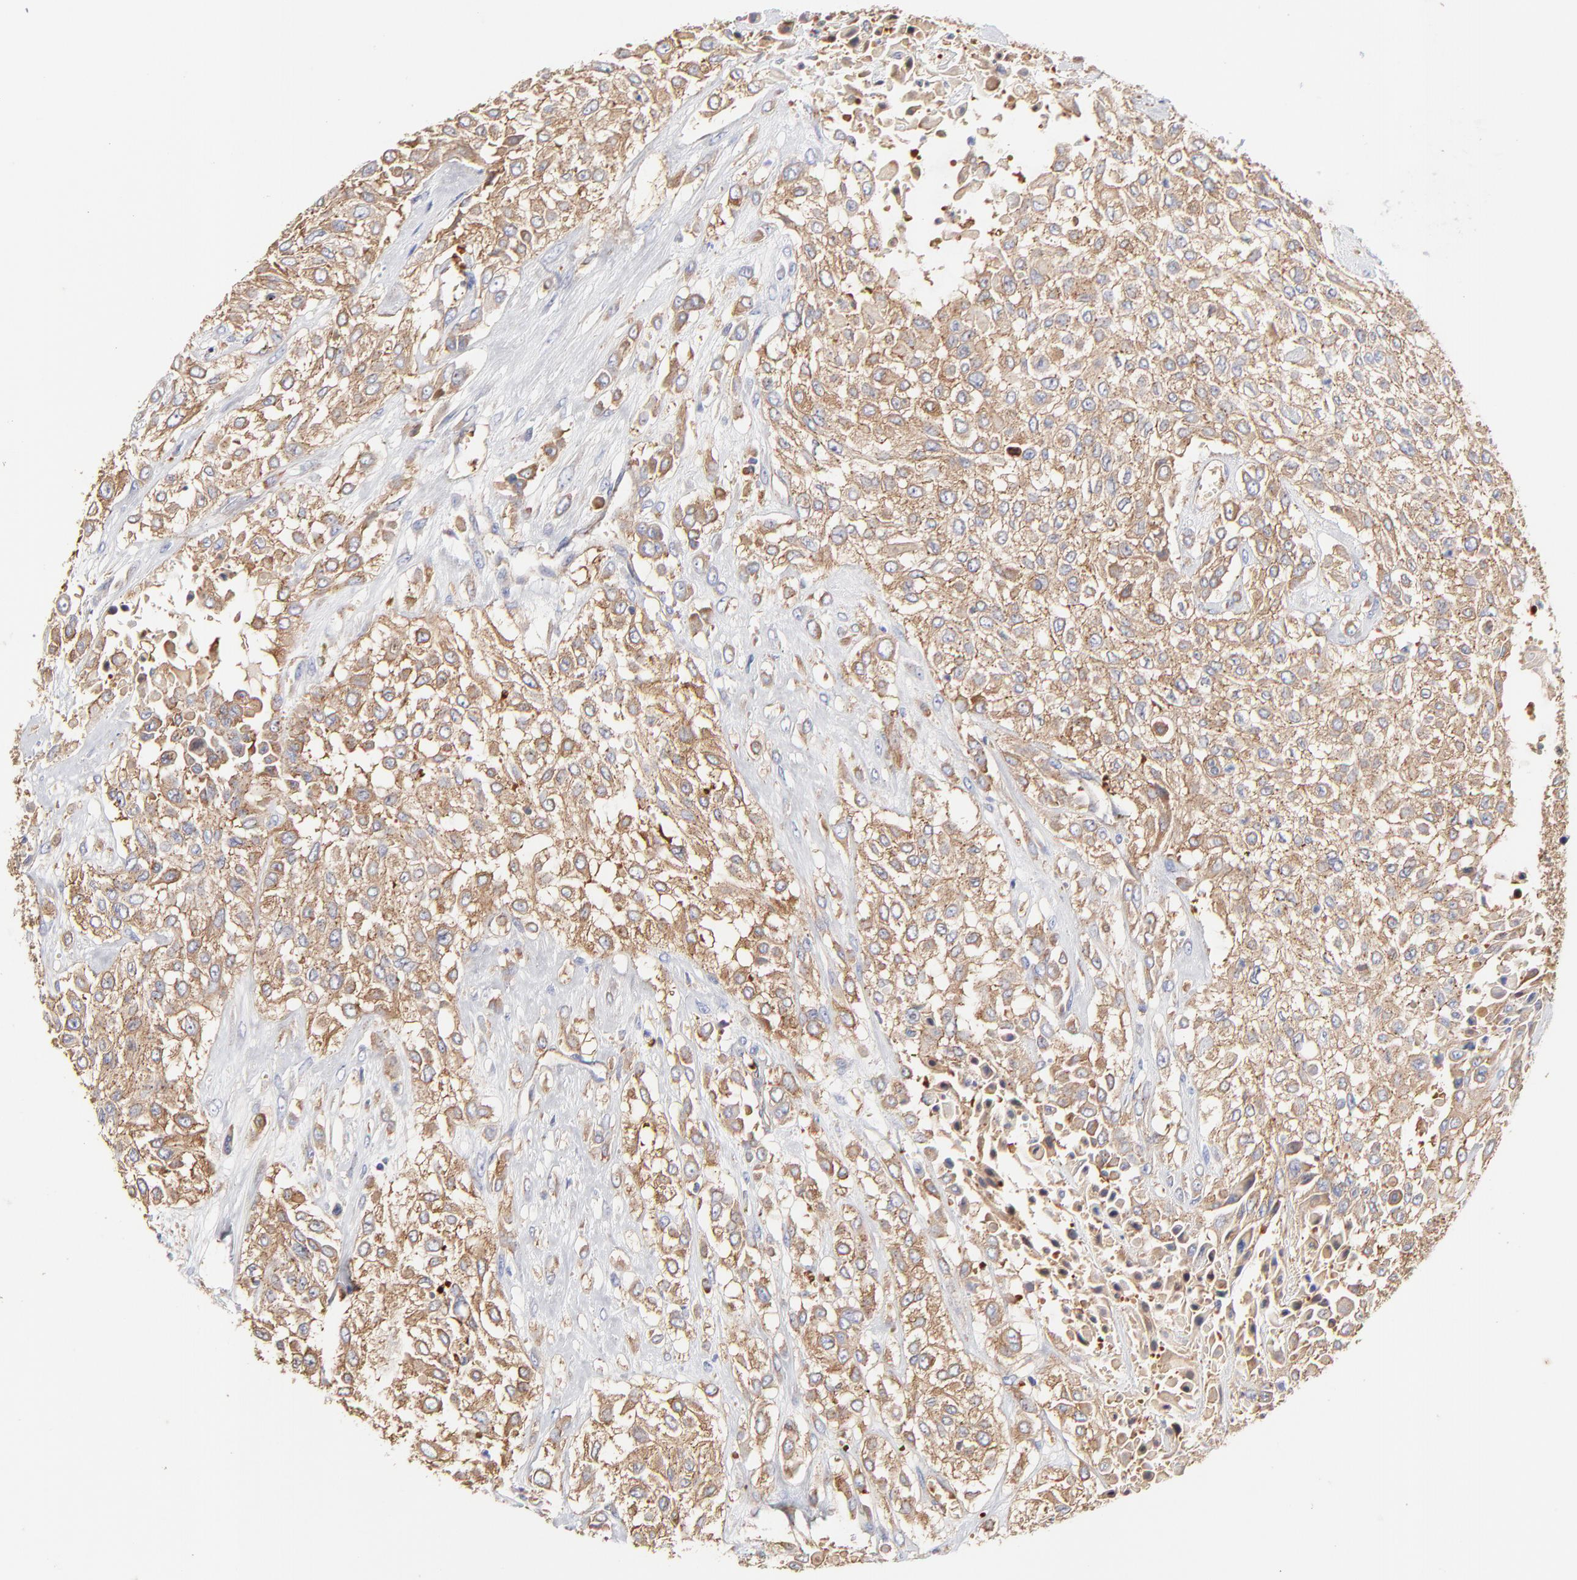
{"staining": {"intensity": "moderate", "quantity": ">75%", "location": "cytoplasmic/membranous"}, "tissue": "urothelial cancer", "cell_type": "Tumor cells", "image_type": "cancer", "snomed": [{"axis": "morphology", "description": "Urothelial carcinoma, High grade"}, {"axis": "topography", "description": "Urinary bladder"}], "caption": "Immunohistochemistry (IHC) of human urothelial cancer displays medium levels of moderate cytoplasmic/membranous positivity in approximately >75% of tumor cells. The protein is shown in brown color, while the nuclei are stained blue.", "gene": "CD2AP", "patient": {"sex": "male", "age": 57}}